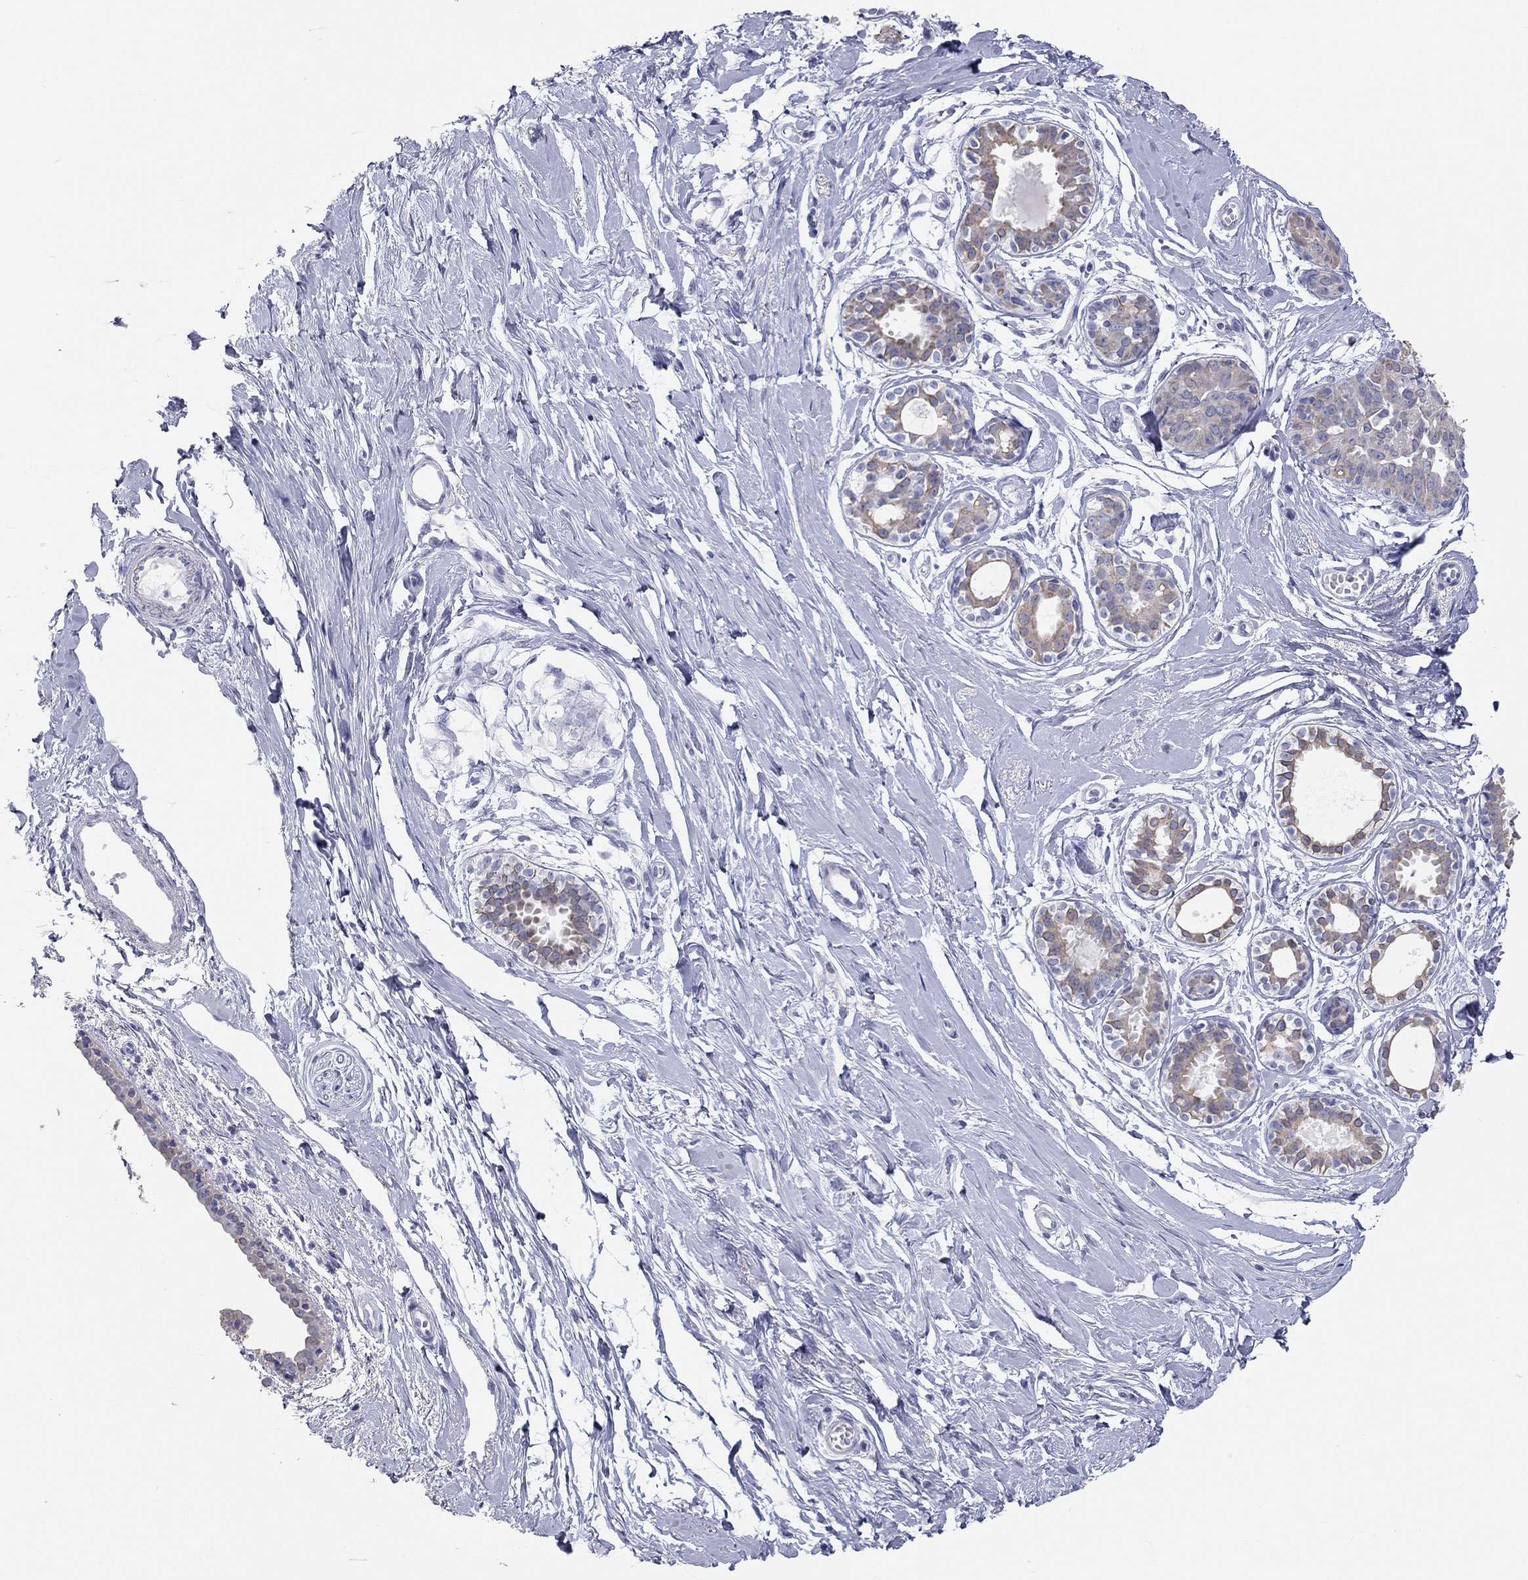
{"staining": {"intensity": "negative", "quantity": "none", "location": "none"}, "tissue": "breast", "cell_type": "Adipocytes", "image_type": "normal", "snomed": [{"axis": "morphology", "description": "Normal tissue, NOS"}, {"axis": "topography", "description": "Breast"}], "caption": "Immunohistochemical staining of unremarkable human breast reveals no significant expression in adipocytes.", "gene": "AK8", "patient": {"sex": "female", "age": 49}}